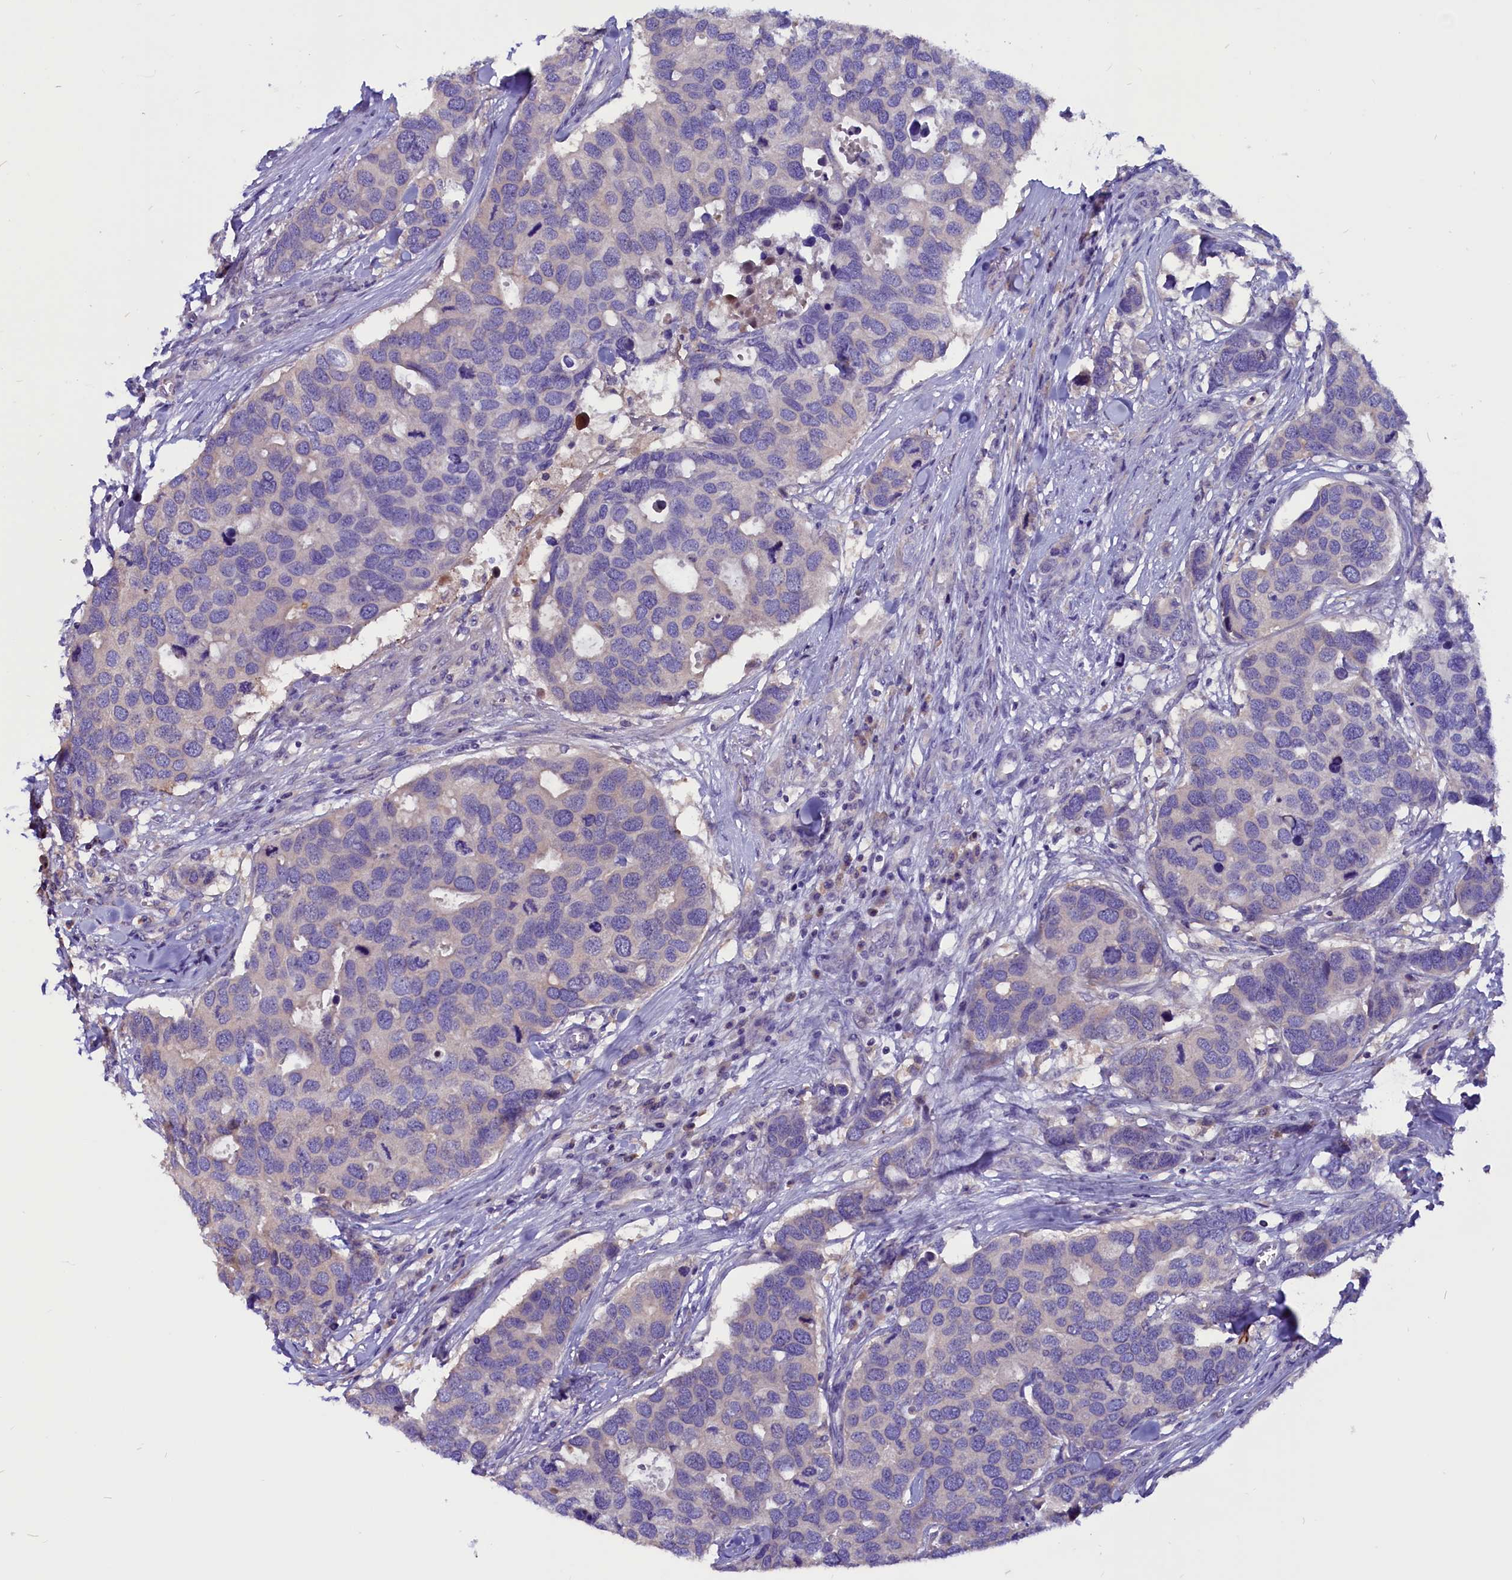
{"staining": {"intensity": "negative", "quantity": "none", "location": "none"}, "tissue": "breast cancer", "cell_type": "Tumor cells", "image_type": "cancer", "snomed": [{"axis": "morphology", "description": "Duct carcinoma"}, {"axis": "topography", "description": "Breast"}], "caption": "This is a histopathology image of immunohistochemistry staining of breast invasive ductal carcinoma, which shows no staining in tumor cells.", "gene": "CCBE1", "patient": {"sex": "female", "age": 83}}